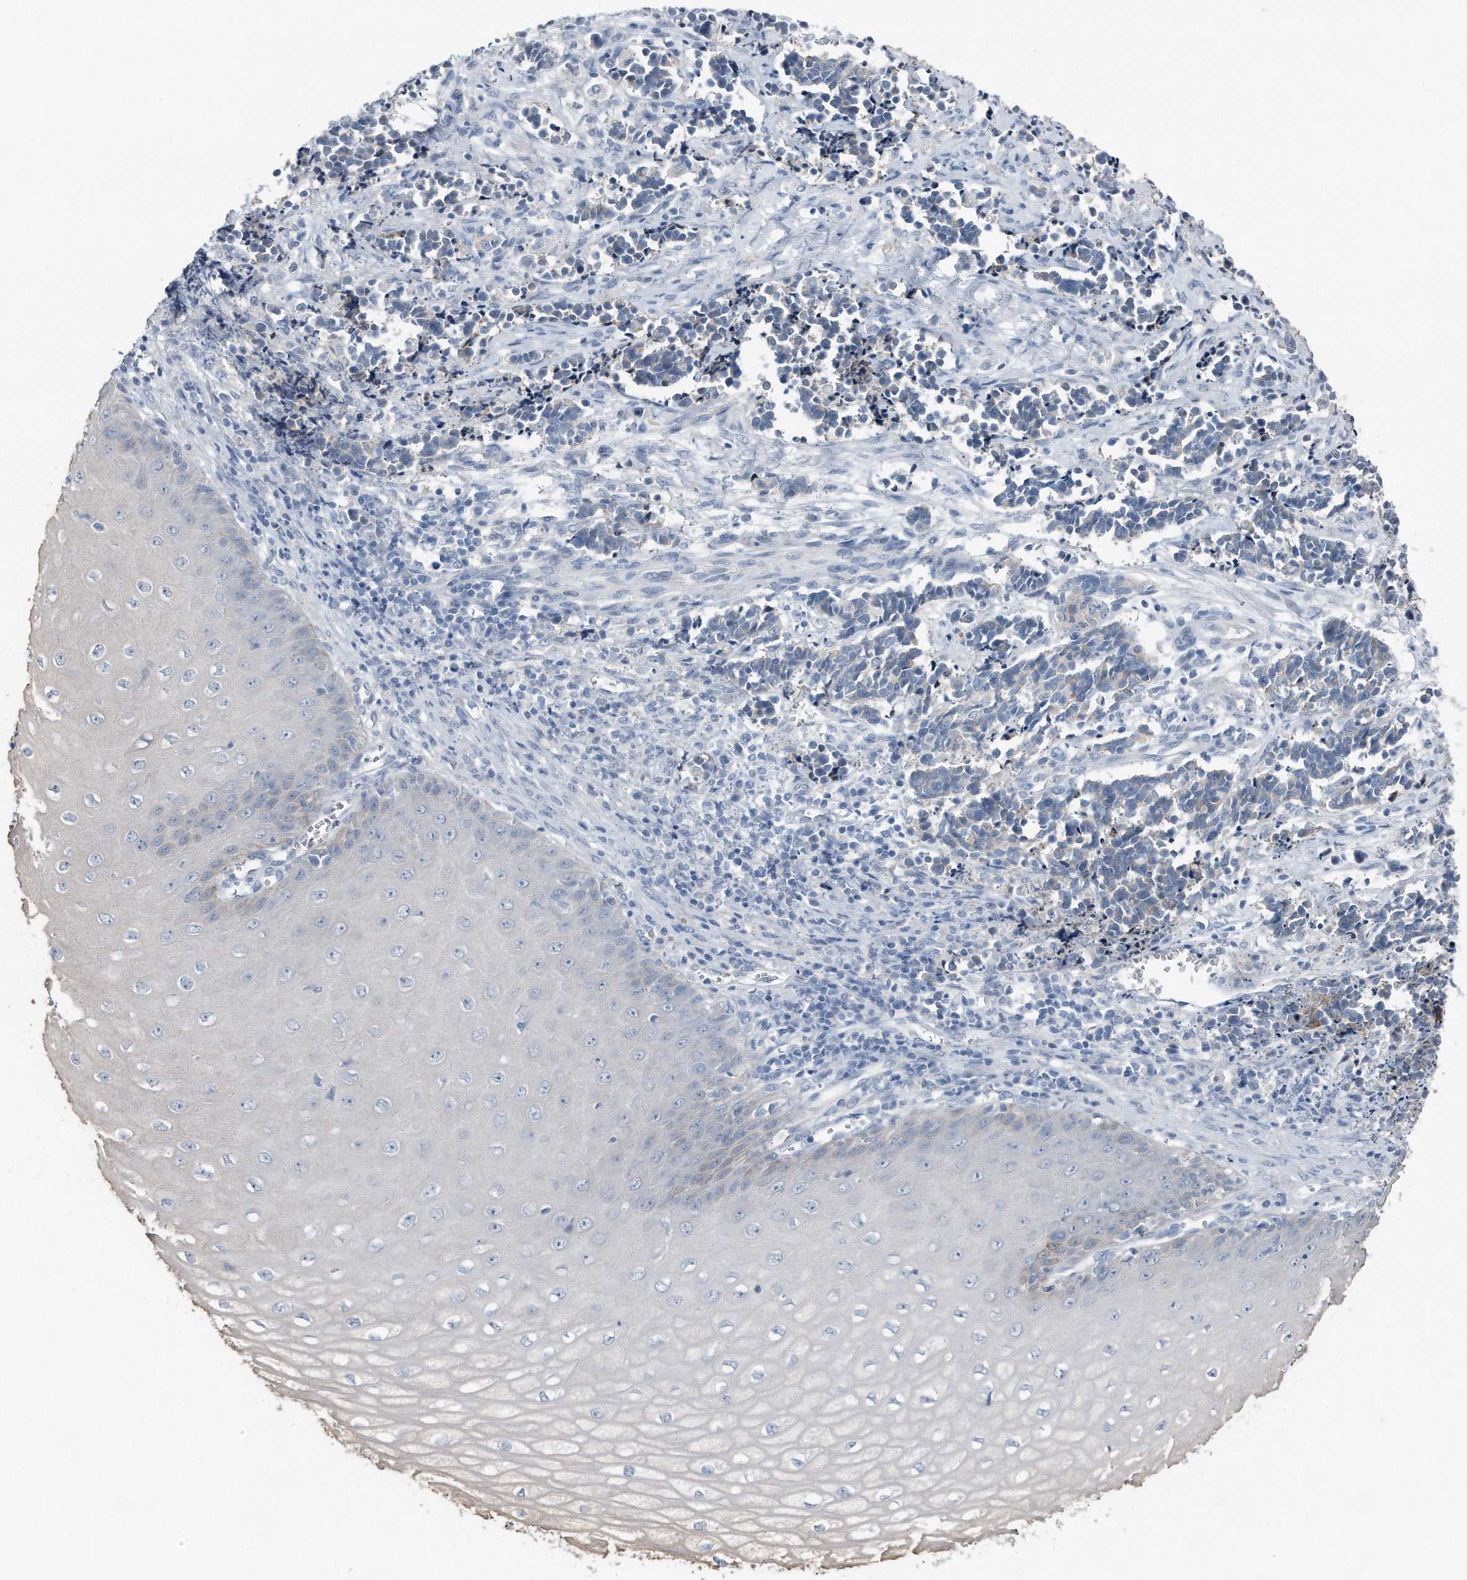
{"staining": {"intensity": "negative", "quantity": "none", "location": "none"}, "tissue": "cervical cancer", "cell_type": "Tumor cells", "image_type": "cancer", "snomed": [{"axis": "morphology", "description": "Normal tissue, NOS"}, {"axis": "morphology", "description": "Squamous cell carcinoma, NOS"}, {"axis": "topography", "description": "Cervix"}], "caption": "Photomicrograph shows no significant protein staining in tumor cells of squamous cell carcinoma (cervical). (Stains: DAB immunohistochemistry with hematoxylin counter stain, Microscopy: brightfield microscopy at high magnification).", "gene": "YRDC", "patient": {"sex": "female", "age": 35}}